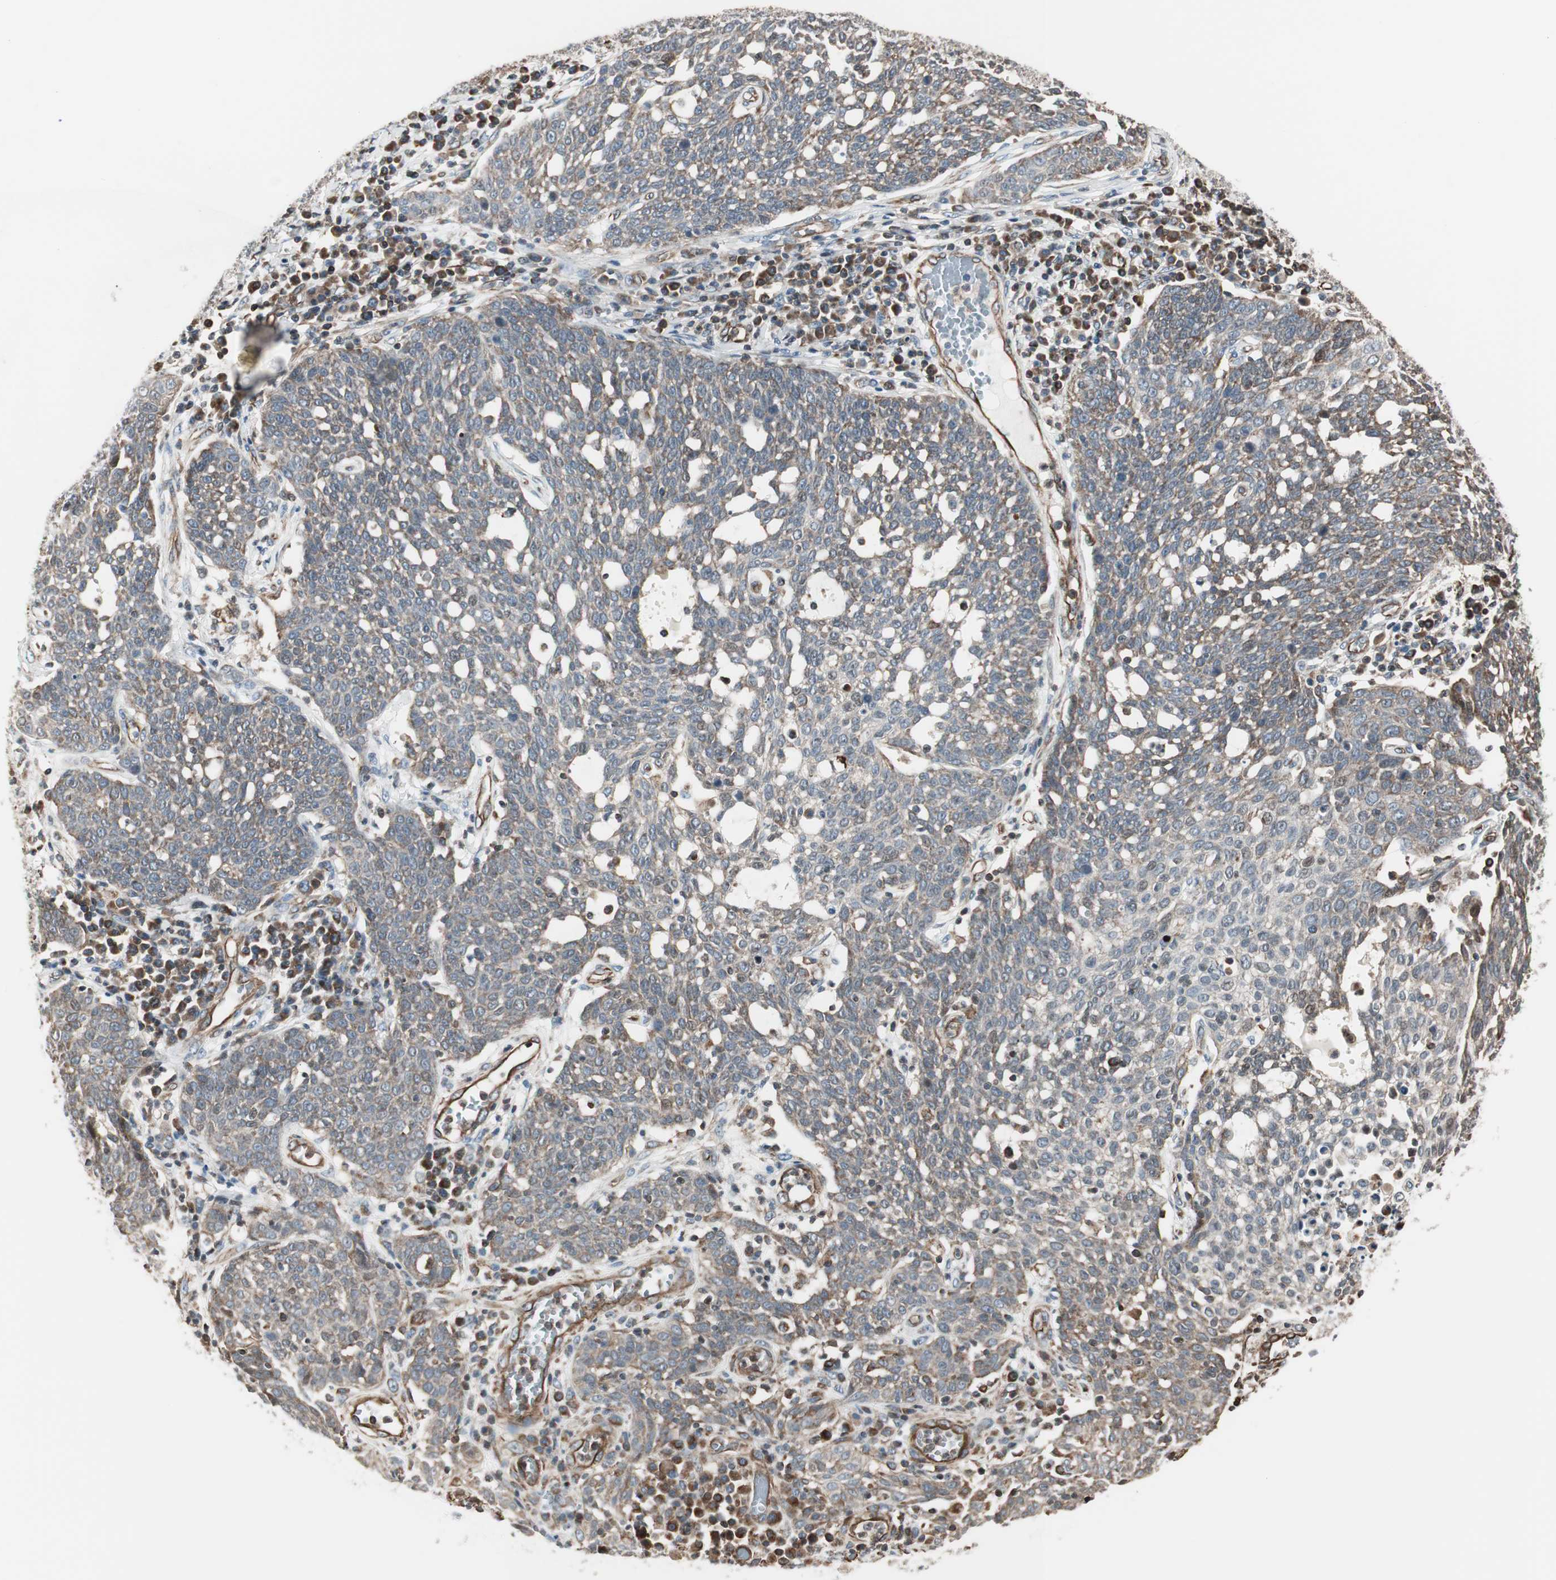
{"staining": {"intensity": "weak", "quantity": ">75%", "location": "cytoplasmic/membranous"}, "tissue": "cervical cancer", "cell_type": "Tumor cells", "image_type": "cancer", "snomed": [{"axis": "morphology", "description": "Squamous cell carcinoma, NOS"}, {"axis": "topography", "description": "Cervix"}], "caption": "The photomicrograph shows staining of cervical squamous cell carcinoma, revealing weak cytoplasmic/membranous protein staining (brown color) within tumor cells. Ihc stains the protein of interest in brown and the nuclei are stained blue.", "gene": "MAD2L2", "patient": {"sex": "female", "age": 34}}